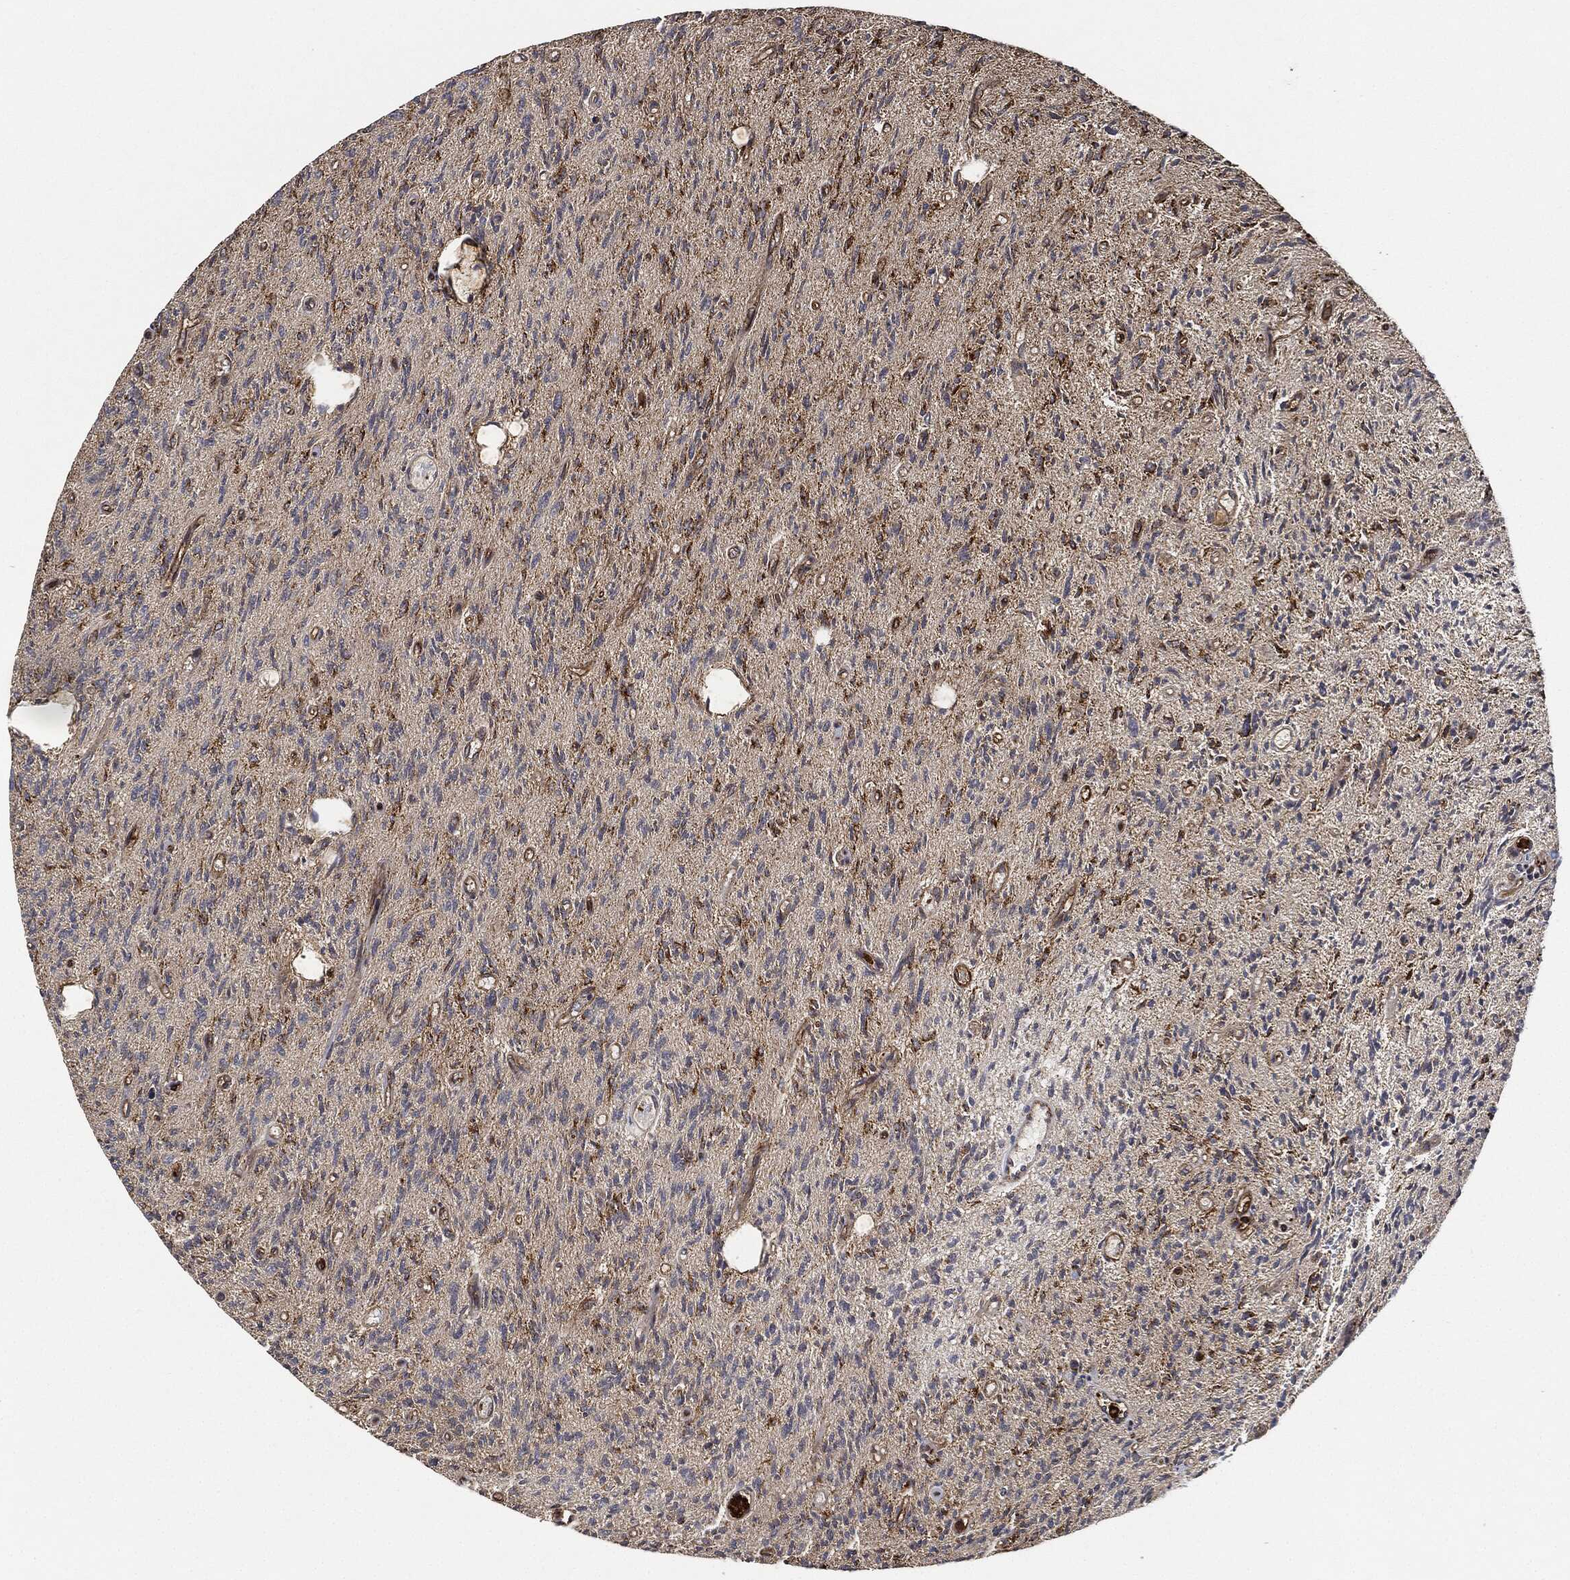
{"staining": {"intensity": "strong", "quantity": "<25%", "location": "nuclear"}, "tissue": "glioma", "cell_type": "Tumor cells", "image_type": "cancer", "snomed": [{"axis": "morphology", "description": "Glioma, malignant, High grade"}, {"axis": "topography", "description": "Brain"}], "caption": "Glioma stained for a protein (brown) shows strong nuclear positive positivity in about <25% of tumor cells.", "gene": "MAP3K3", "patient": {"sex": "male", "age": 64}}